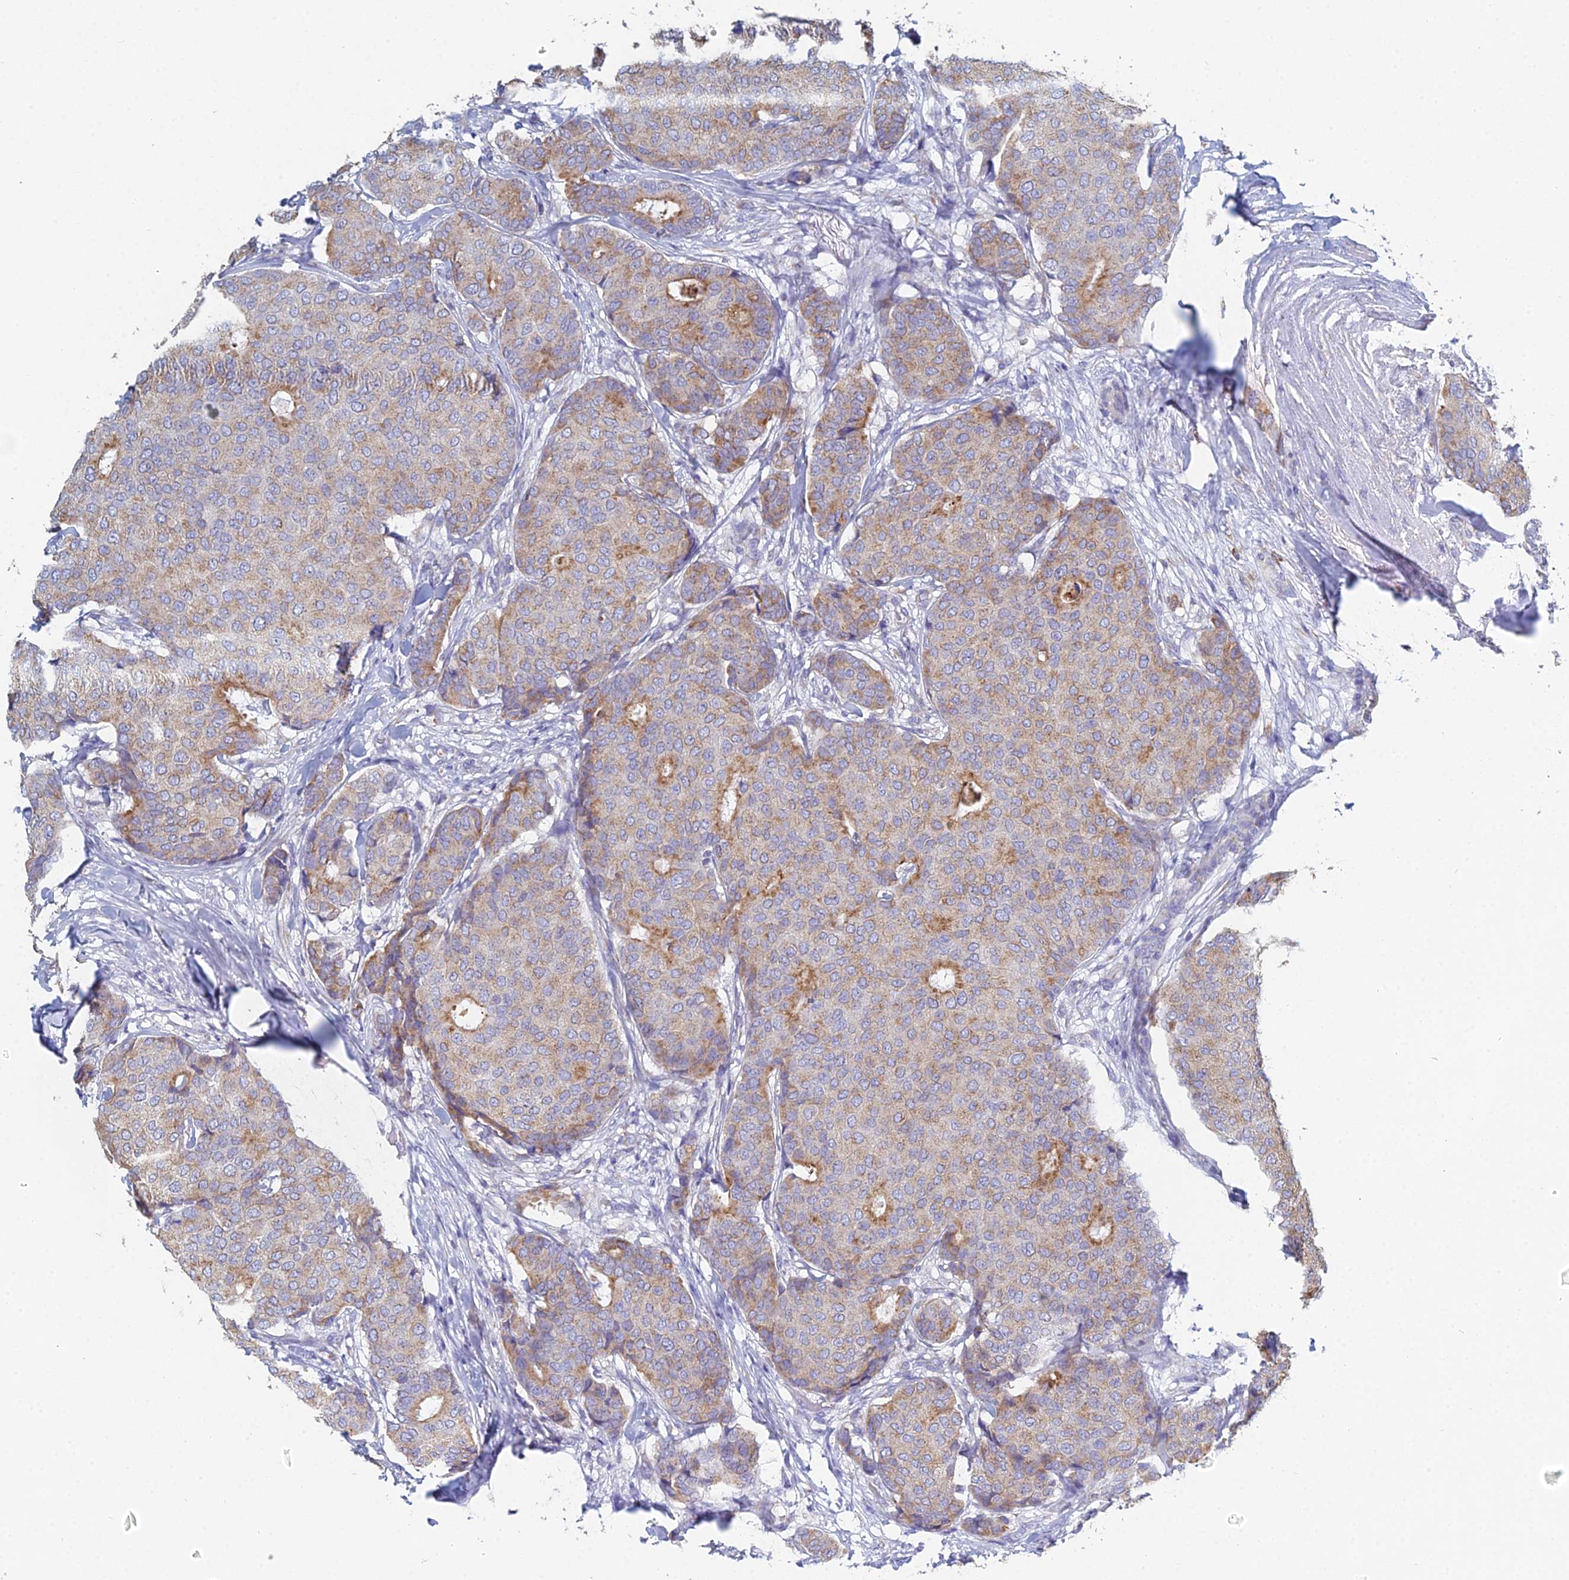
{"staining": {"intensity": "moderate", "quantity": "<25%", "location": "cytoplasmic/membranous"}, "tissue": "breast cancer", "cell_type": "Tumor cells", "image_type": "cancer", "snomed": [{"axis": "morphology", "description": "Duct carcinoma"}, {"axis": "topography", "description": "Breast"}], "caption": "This image displays breast cancer (intraductal carcinoma) stained with immunohistochemistry (IHC) to label a protein in brown. The cytoplasmic/membranous of tumor cells show moderate positivity for the protein. Nuclei are counter-stained blue.", "gene": "CRACR2B", "patient": {"sex": "female", "age": 75}}